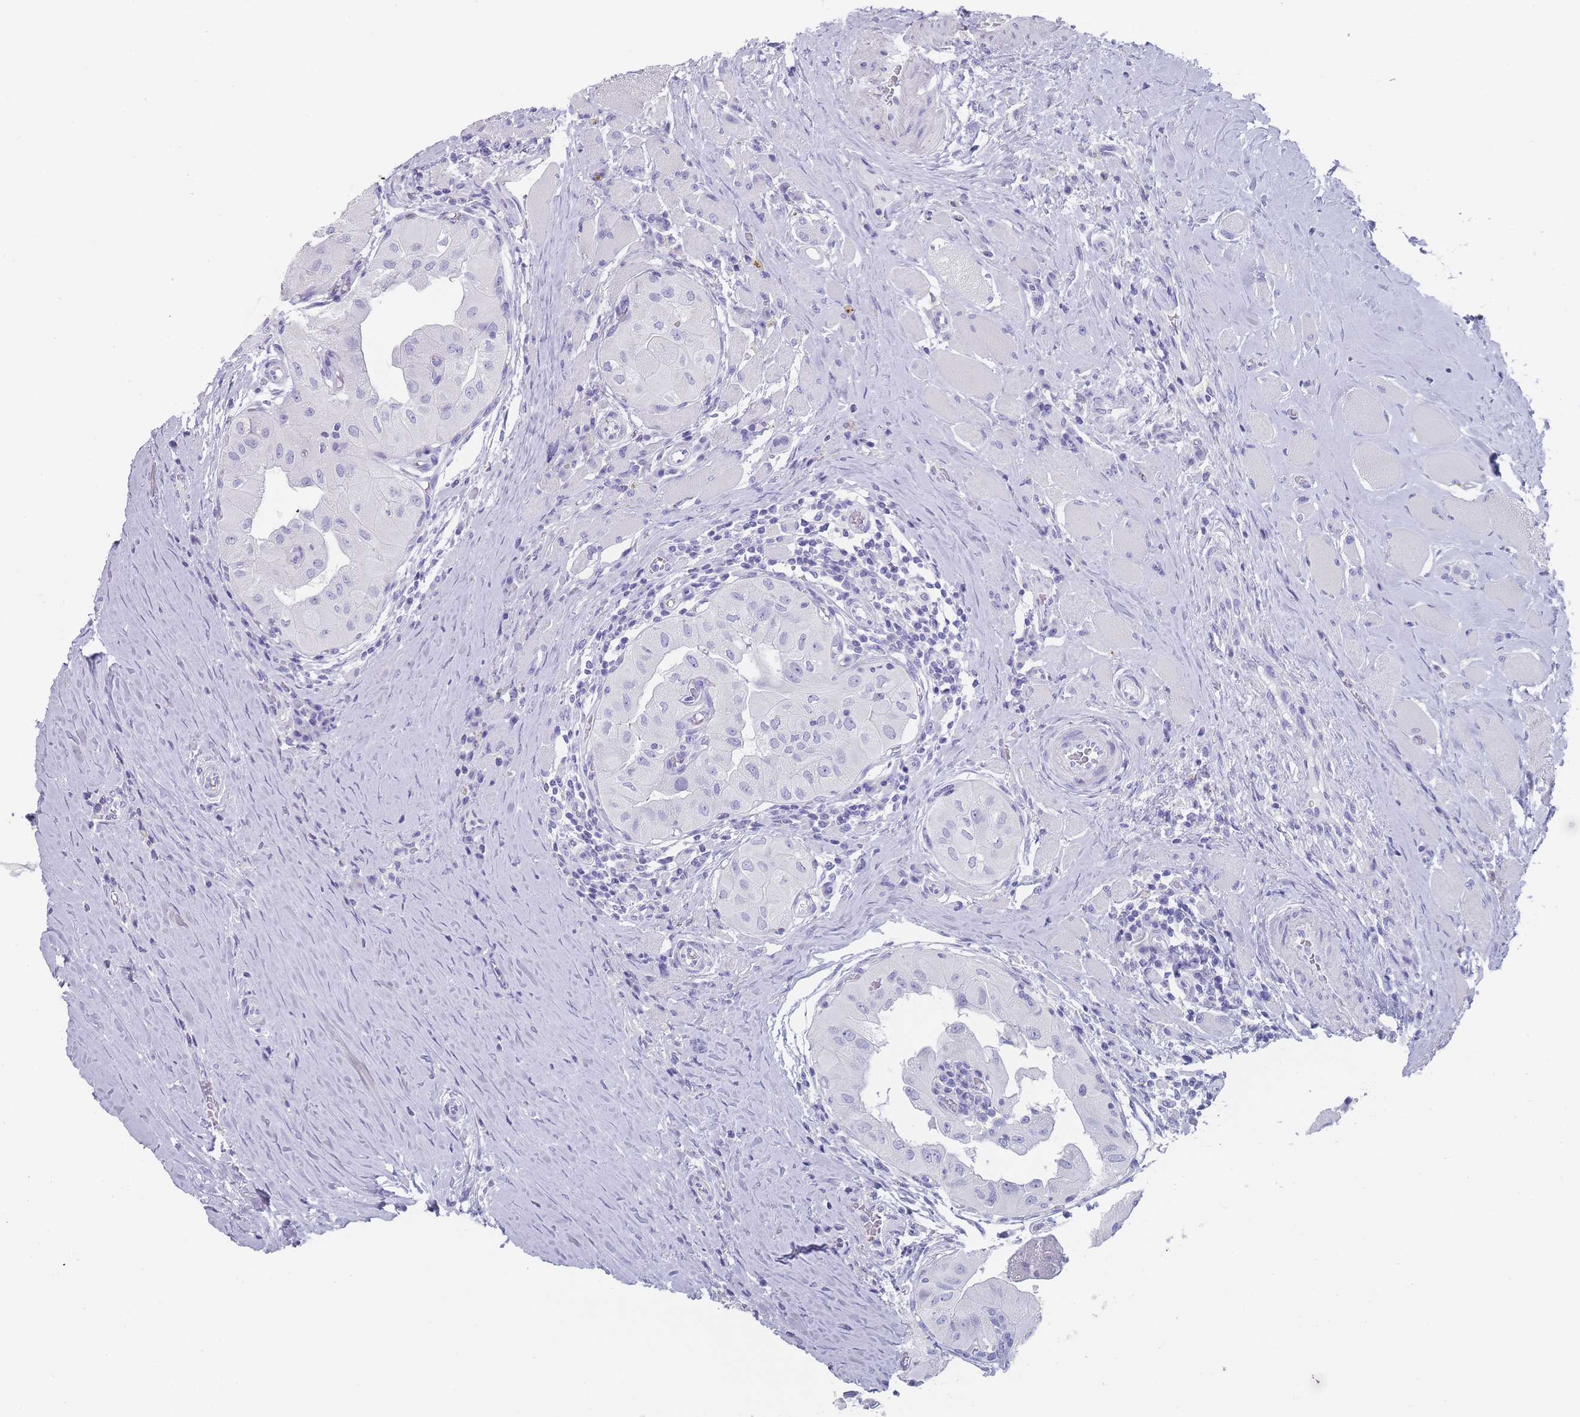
{"staining": {"intensity": "negative", "quantity": "none", "location": "none"}, "tissue": "thyroid cancer", "cell_type": "Tumor cells", "image_type": "cancer", "snomed": [{"axis": "morphology", "description": "Papillary adenocarcinoma, NOS"}, {"axis": "topography", "description": "Thyroid gland"}], "caption": "Histopathology image shows no significant protein expression in tumor cells of thyroid cancer (papillary adenocarcinoma).", "gene": "RAB2B", "patient": {"sex": "female", "age": 59}}